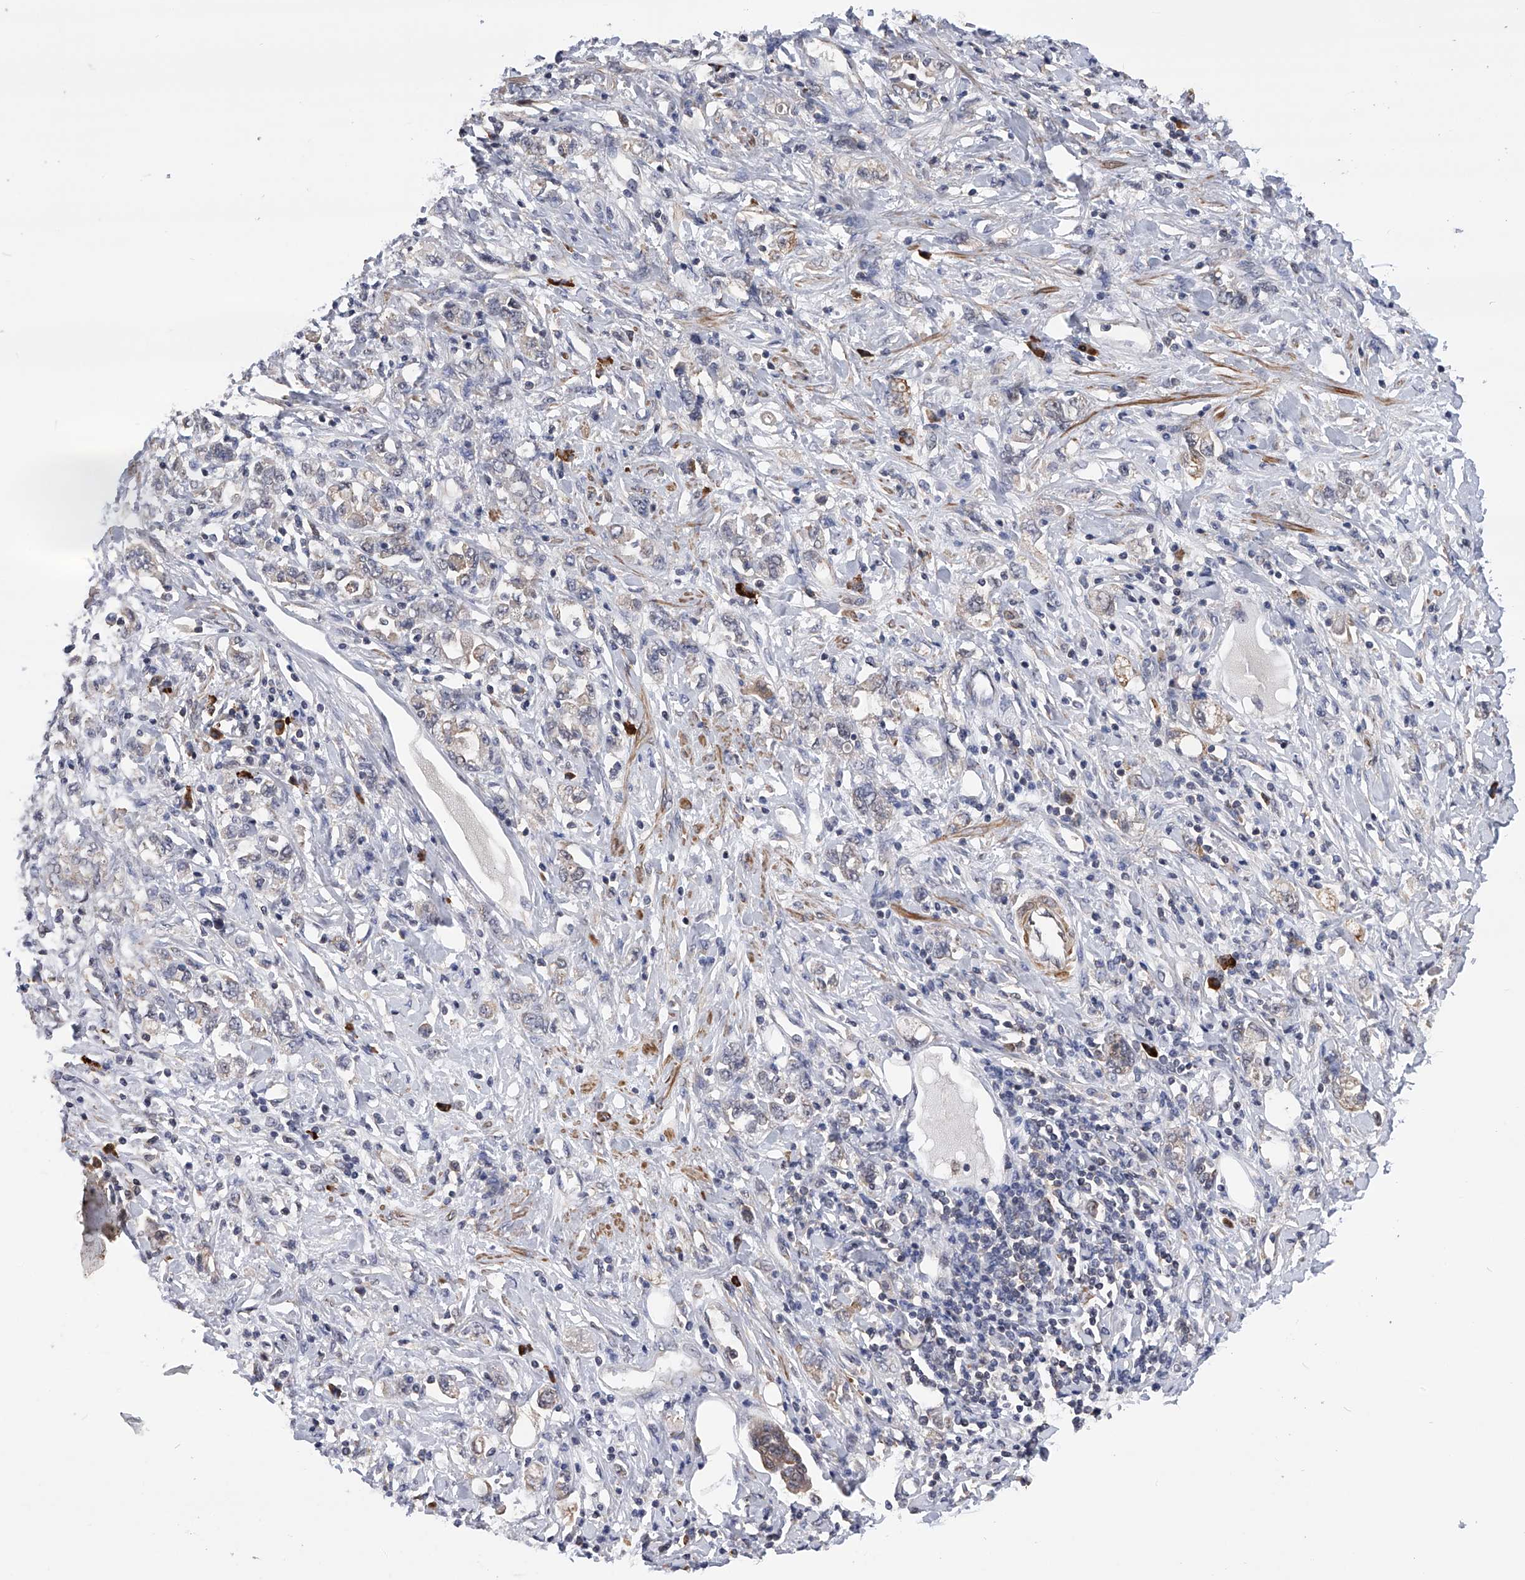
{"staining": {"intensity": "negative", "quantity": "none", "location": "none"}, "tissue": "stomach cancer", "cell_type": "Tumor cells", "image_type": "cancer", "snomed": [{"axis": "morphology", "description": "Adenocarcinoma, NOS"}, {"axis": "topography", "description": "Stomach"}], "caption": "IHC of adenocarcinoma (stomach) demonstrates no staining in tumor cells. Nuclei are stained in blue.", "gene": "SPOCK1", "patient": {"sex": "female", "age": 76}}